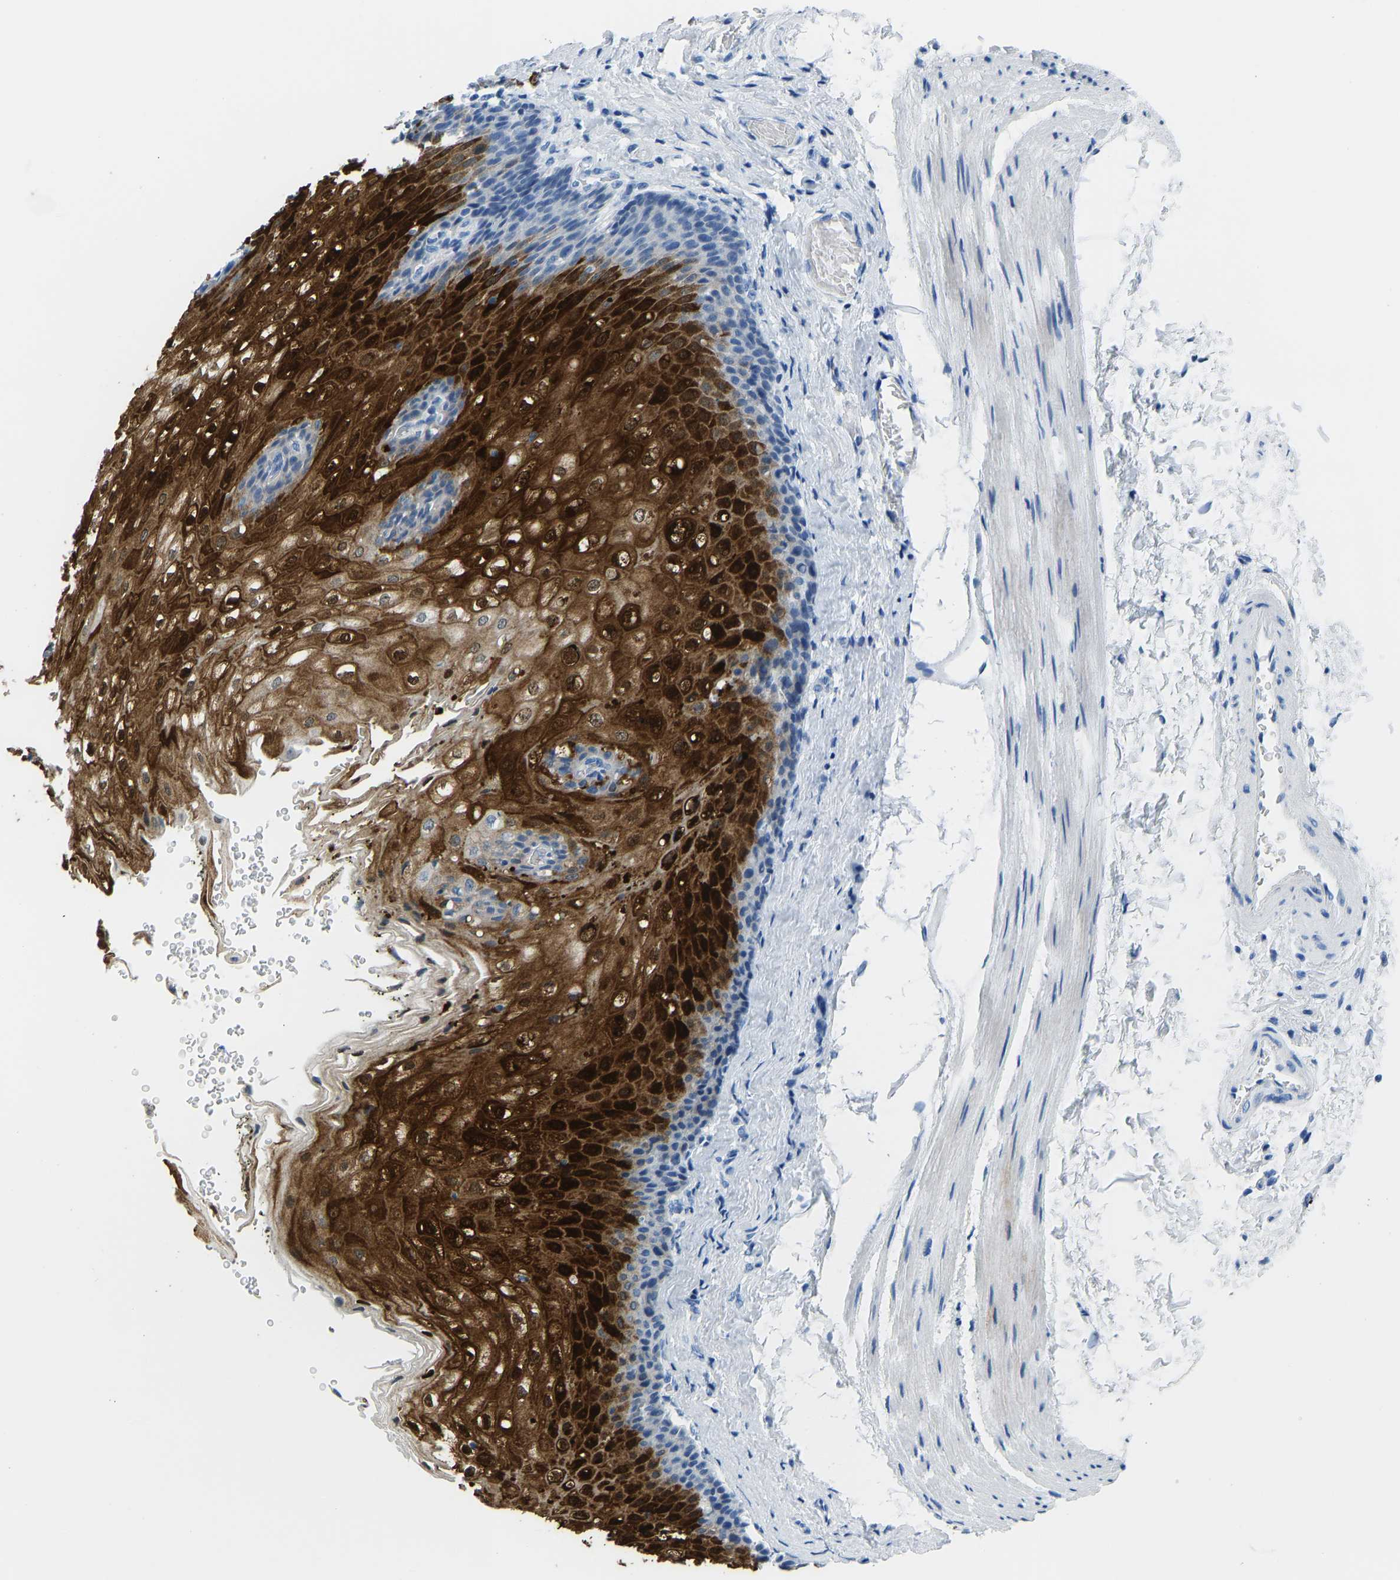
{"staining": {"intensity": "strong", "quantity": "25%-75%", "location": "cytoplasmic/membranous,nuclear"}, "tissue": "esophagus", "cell_type": "Squamous epithelial cells", "image_type": "normal", "snomed": [{"axis": "morphology", "description": "Normal tissue, NOS"}, {"axis": "topography", "description": "Esophagus"}], "caption": "Immunohistochemical staining of benign esophagus demonstrates high levels of strong cytoplasmic/membranous,nuclear staining in approximately 25%-75% of squamous epithelial cells.", "gene": "SERPINB3", "patient": {"sex": "male", "age": 48}}